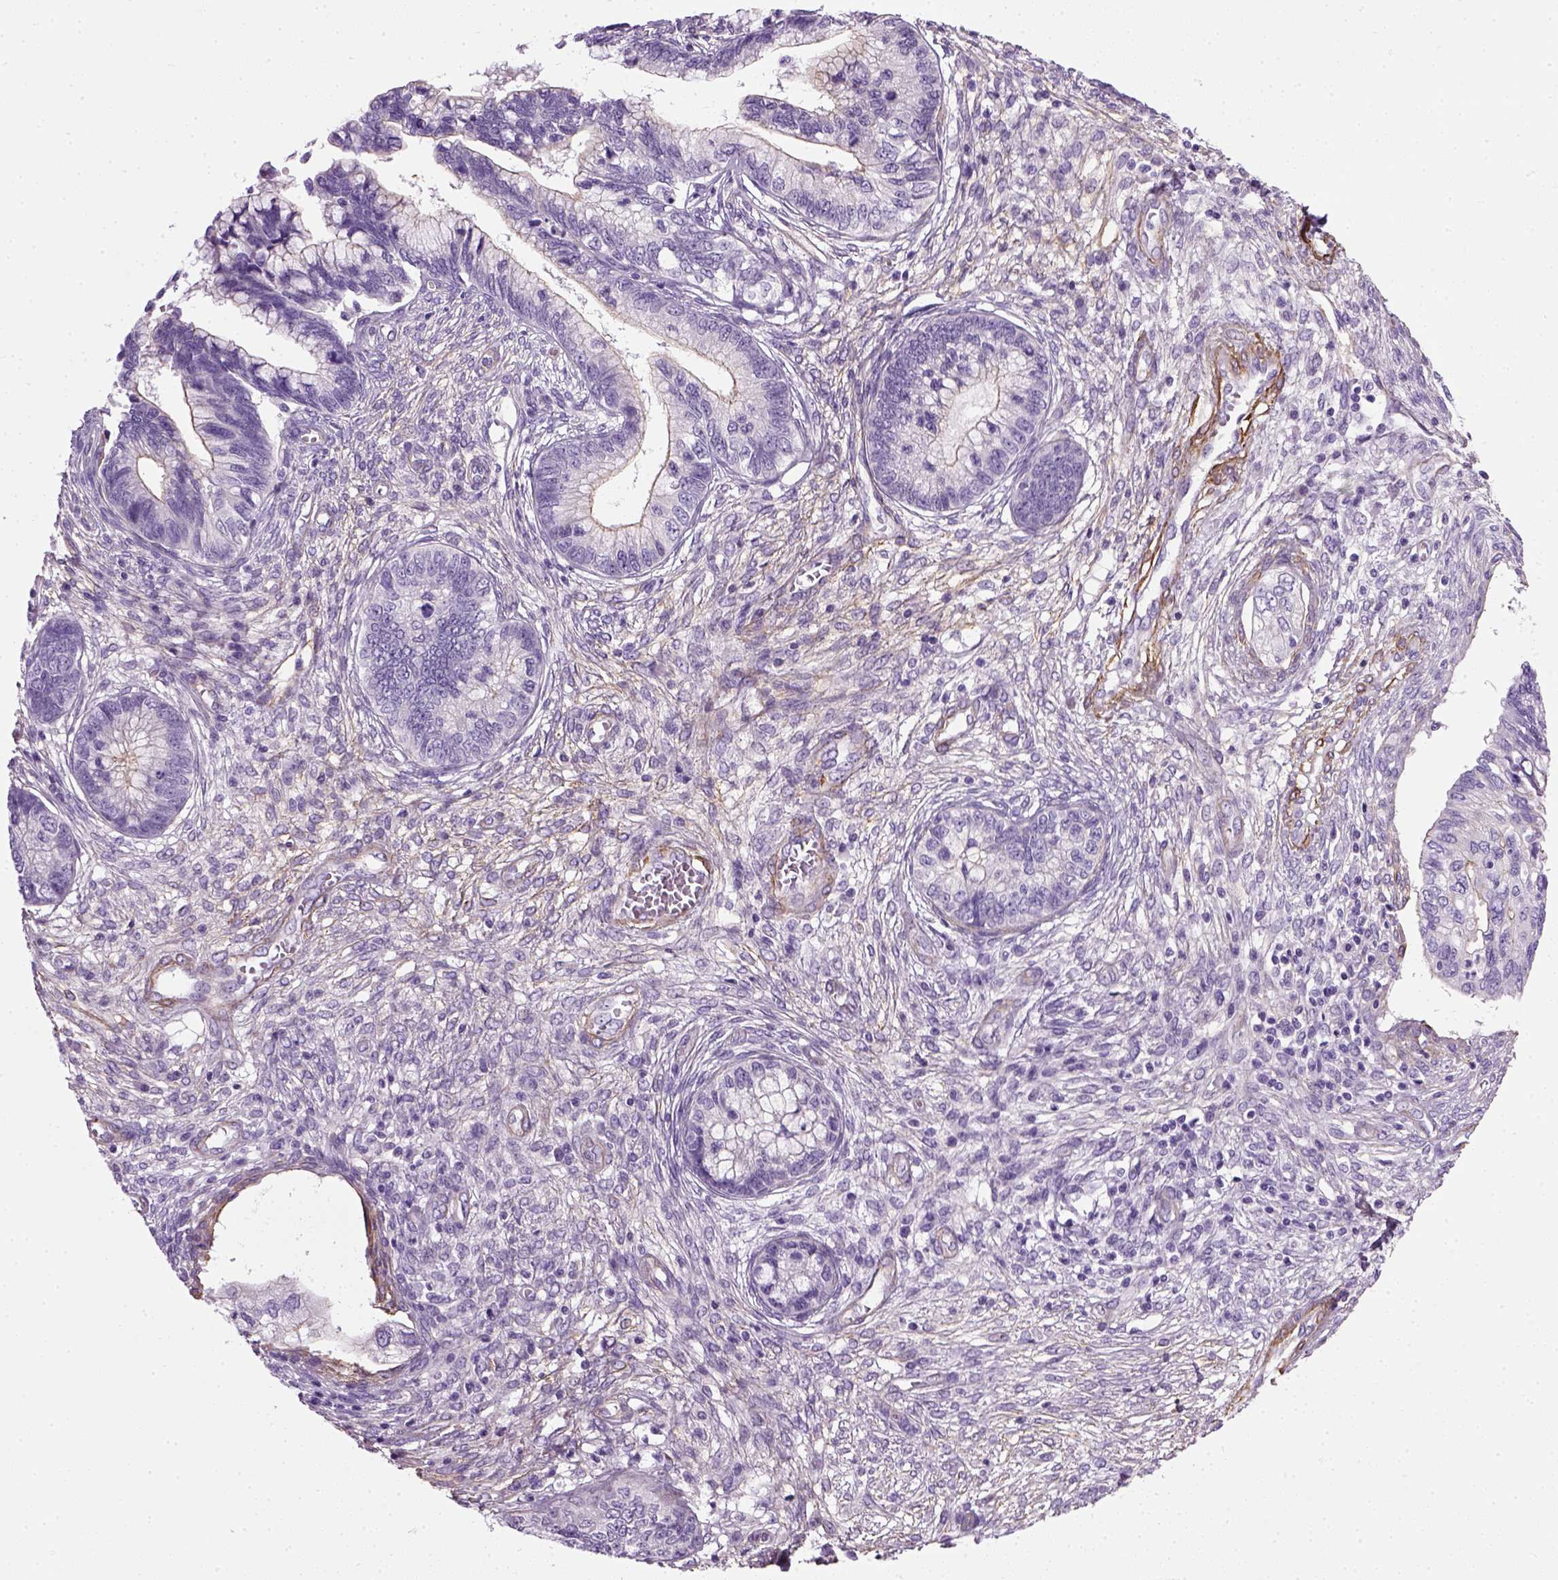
{"staining": {"intensity": "negative", "quantity": "none", "location": "none"}, "tissue": "cervical cancer", "cell_type": "Tumor cells", "image_type": "cancer", "snomed": [{"axis": "morphology", "description": "Adenocarcinoma, NOS"}, {"axis": "topography", "description": "Cervix"}], "caption": "An immunohistochemistry micrograph of cervical cancer is shown. There is no staining in tumor cells of cervical cancer.", "gene": "FAM161A", "patient": {"sex": "female", "age": 44}}